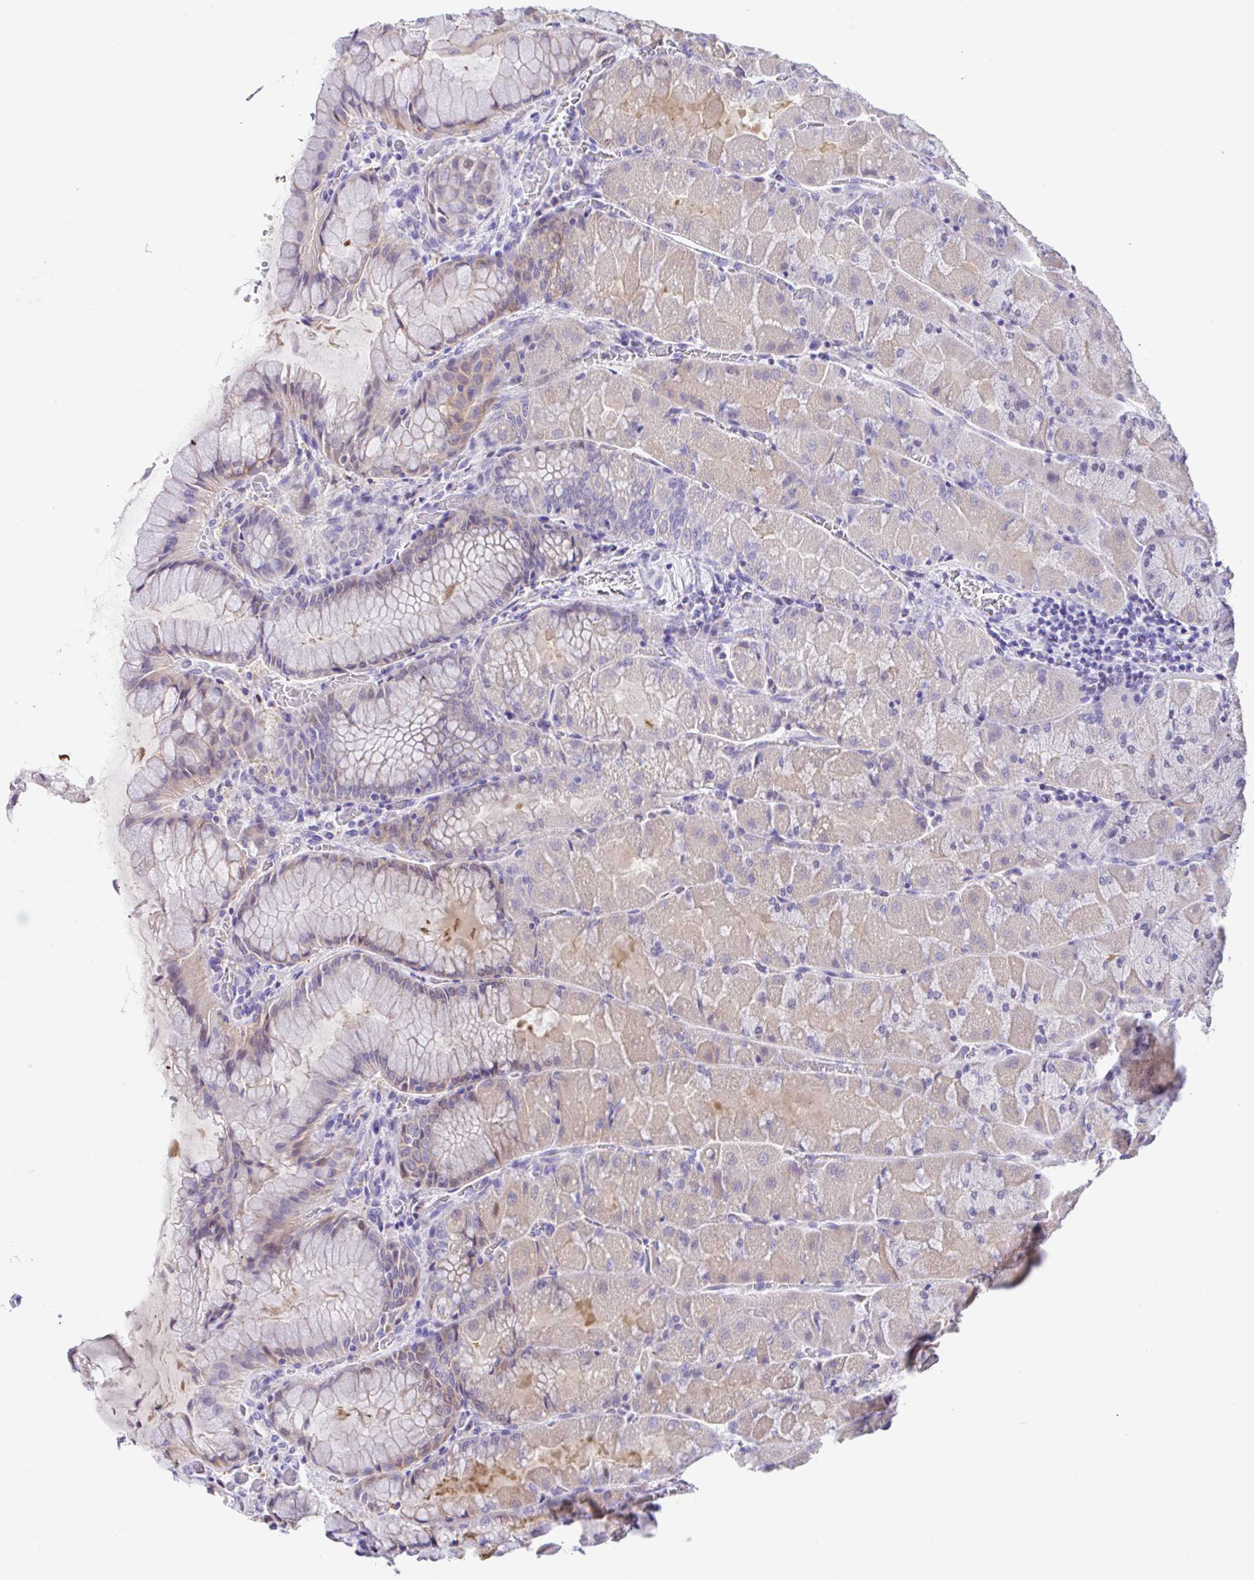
{"staining": {"intensity": "weak", "quantity": "<25%", "location": "cytoplasmic/membranous,nuclear"}, "tissue": "stomach", "cell_type": "Glandular cells", "image_type": "normal", "snomed": [{"axis": "morphology", "description": "Normal tissue, NOS"}, {"axis": "topography", "description": "Stomach"}], "caption": "High magnification brightfield microscopy of normal stomach stained with DAB (brown) and counterstained with hematoxylin (blue): glandular cells show no significant staining. Nuclei are stained in blue.", "gene": "HACD4", "patient": {"sex": "female", "age": 61}}